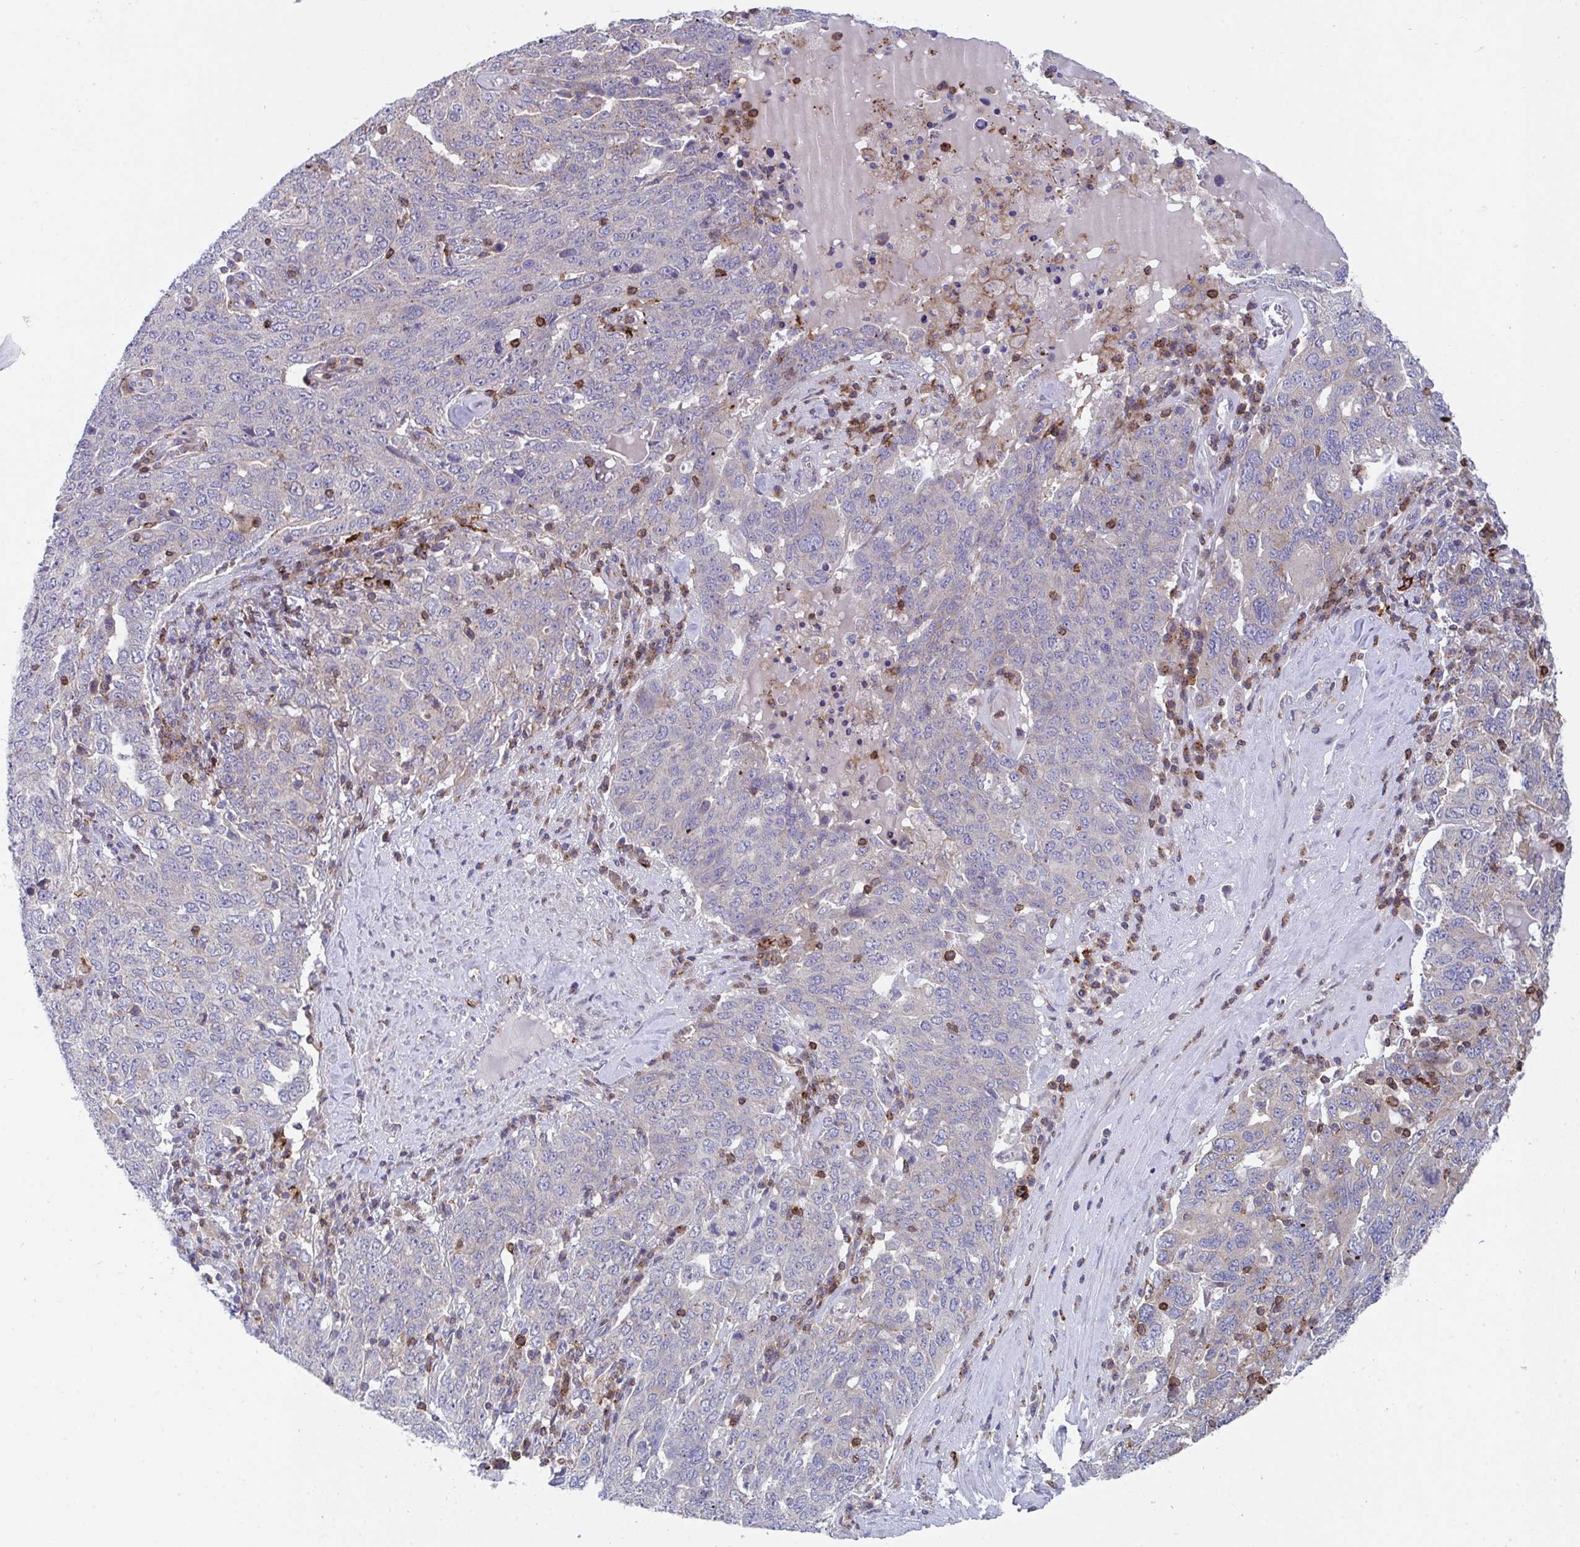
{"staining": {"intensity": "weak", "quantity": "<25%", "location": "cytoplasmic/membranous"}, "tissue": "ovarian cancer", "cell_type": "Tumor cells", "image_type": "cancer", "snomed": [{"axis": "morphology", "description": "Carcinoma, endometroid"}, {"axis": "topography", "description": "Ovary"}], "caption": "Immunohistochemical staining of ovarian endometroid carcinoma displays no significant staining in tumor cells.", "gene": "FRMD3", "patient": {"sex": "female", "age": 62}}